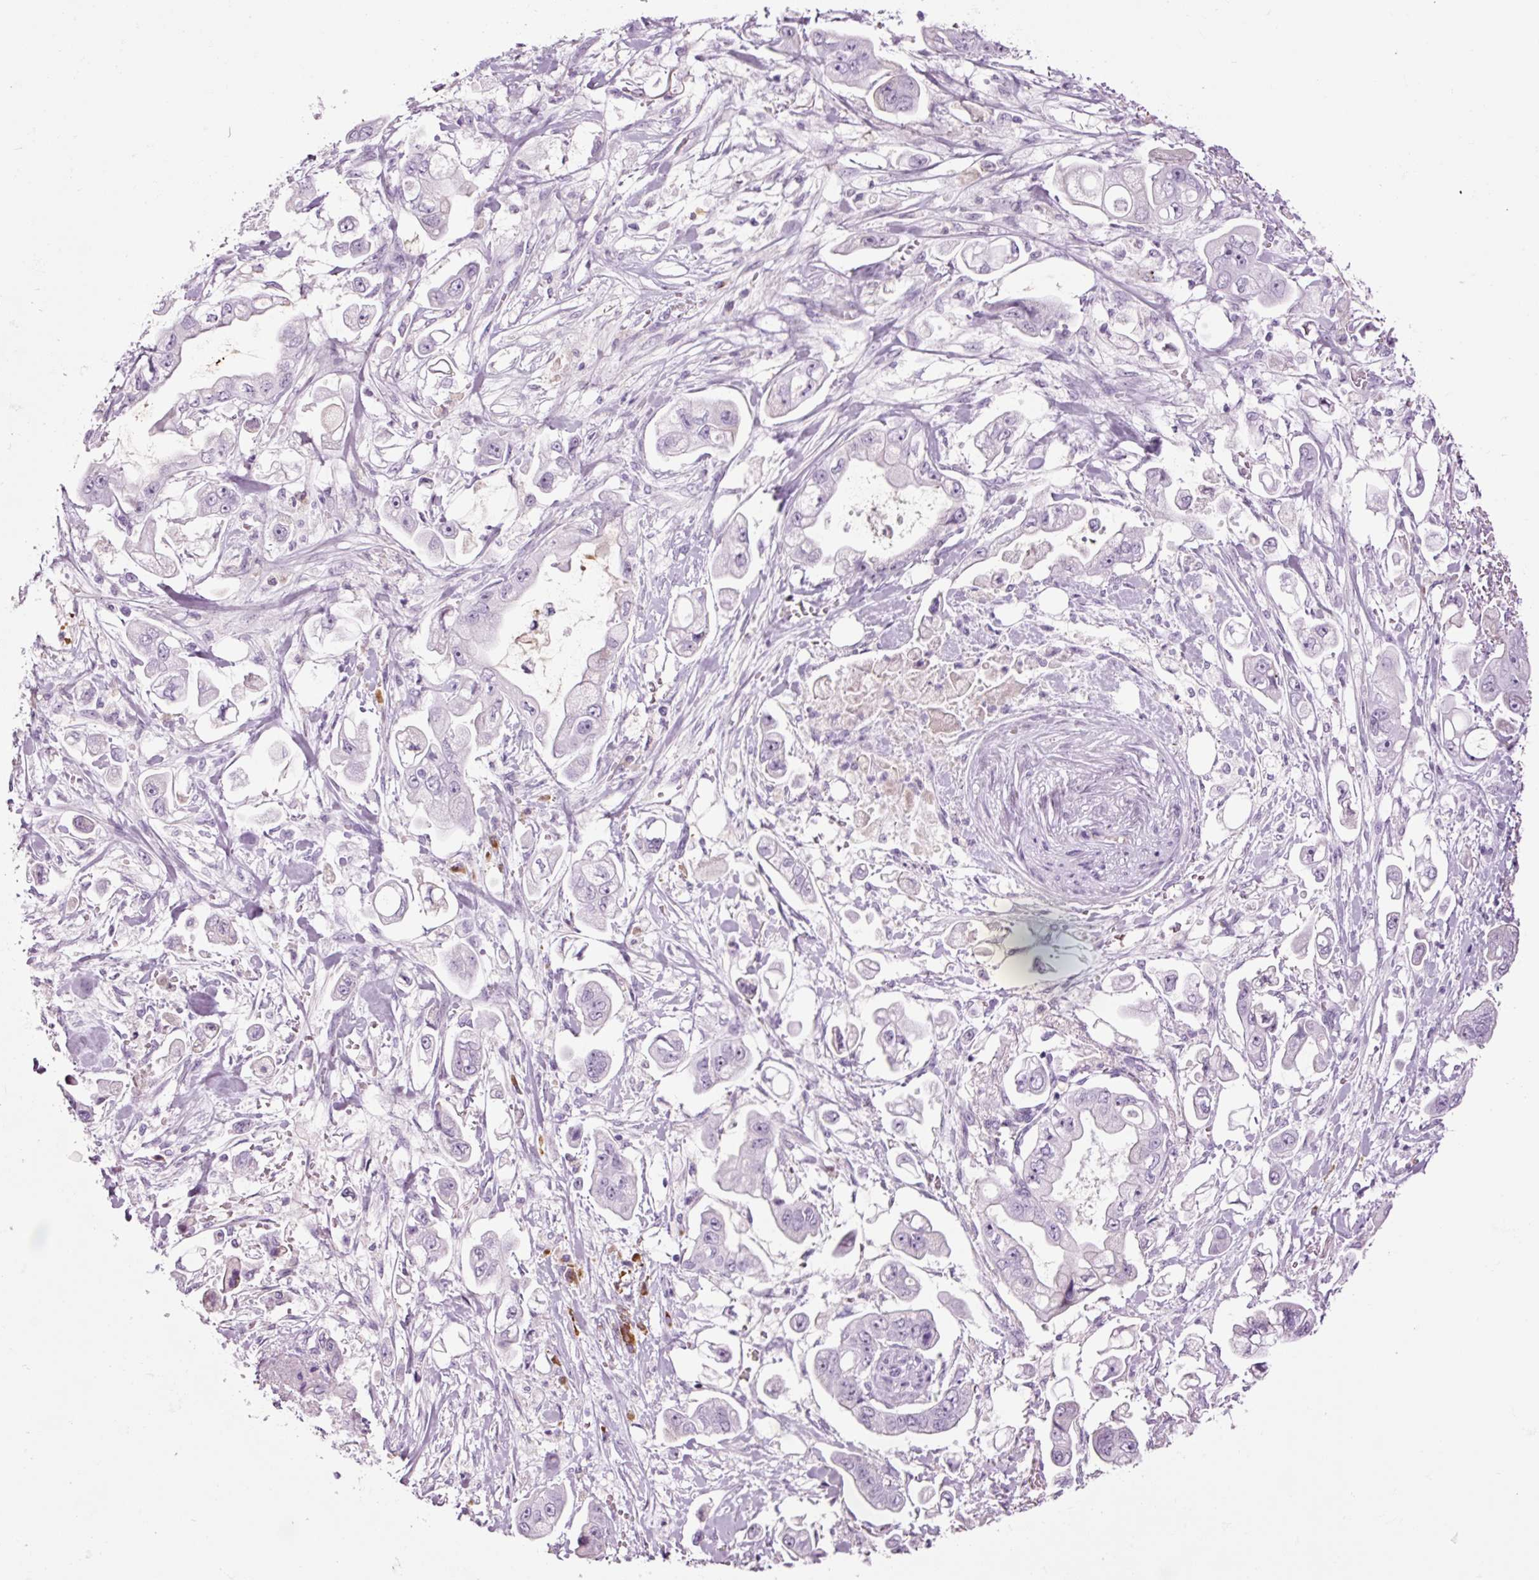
{"staining": {"intensity": "negative", "quantity": "none", "location": "none"}, "tissue": "stomach cancer", "cell_type": "Tumor cells", "image_type": "cancer", "snomed": [{"axis": "morphology", "description": "Adenocarcinoma, NOS"}, {"axis": "topography", "description": "Stomach"}], "caption": "DAB (3,3'-diaminobenzidine) immunohistochemical staining of stomach cancer (adenocarcinoma) exhibits no significant expression in tumor cells. Brightfield microscopy of immunohistochemistry stained with DAB (brown) and hematoxylin (blue), captured at high magnification.", "gene": "KLF1", "patient": {"sex": "male", "age": 62}}